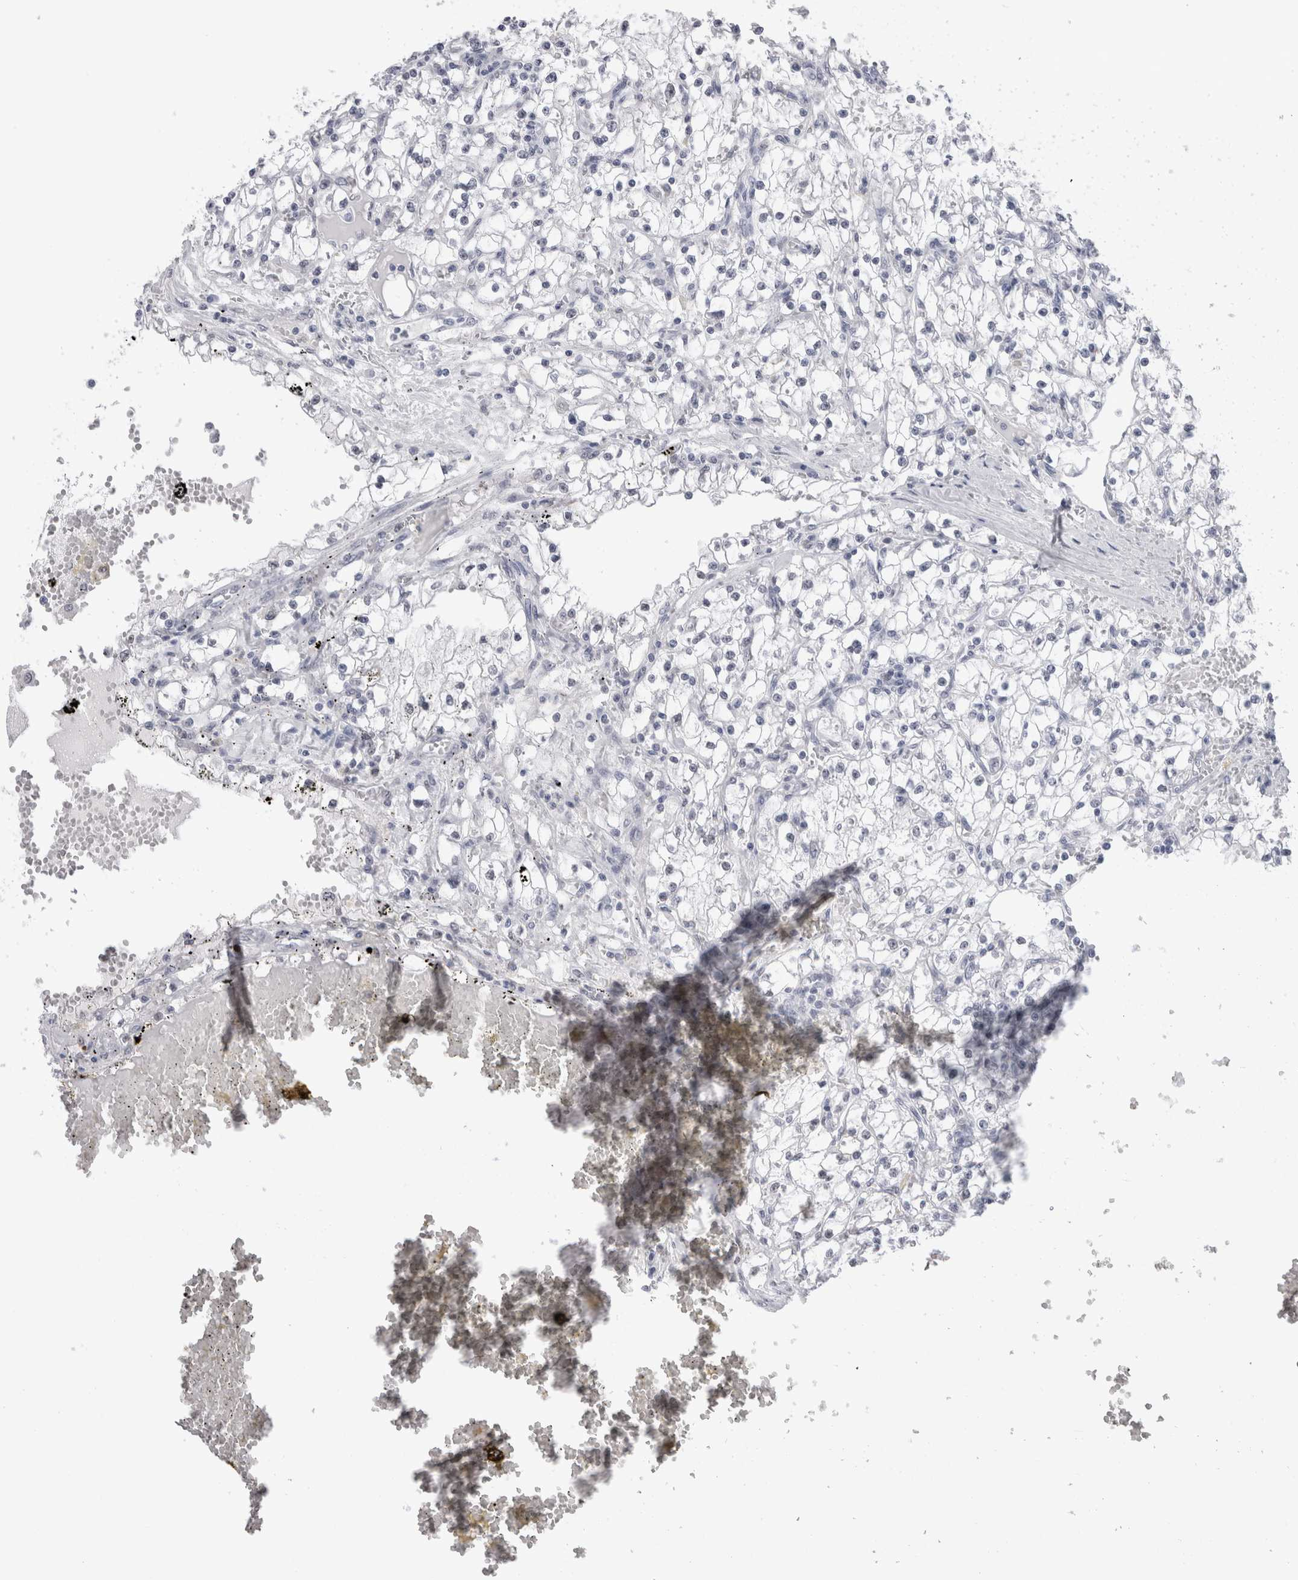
{"staining": {"intensity": "negative", "quantity": "none", "location": "none"}, "tissue": "renal cancer", "cell_type": "Tumor cells", "image_type": "cancer", "snomed": [{"axis": "morphology", "description": "Adenocarcinoma, NOS"}, {"axis": "topography", "description": "Kidney"}], "caption": "The photomicrograph demonstrates no significant positivity in tumor cells of renal adenocarcinoma.", "gene": "API5", "patient": {"sex": "male", "age": 56}}